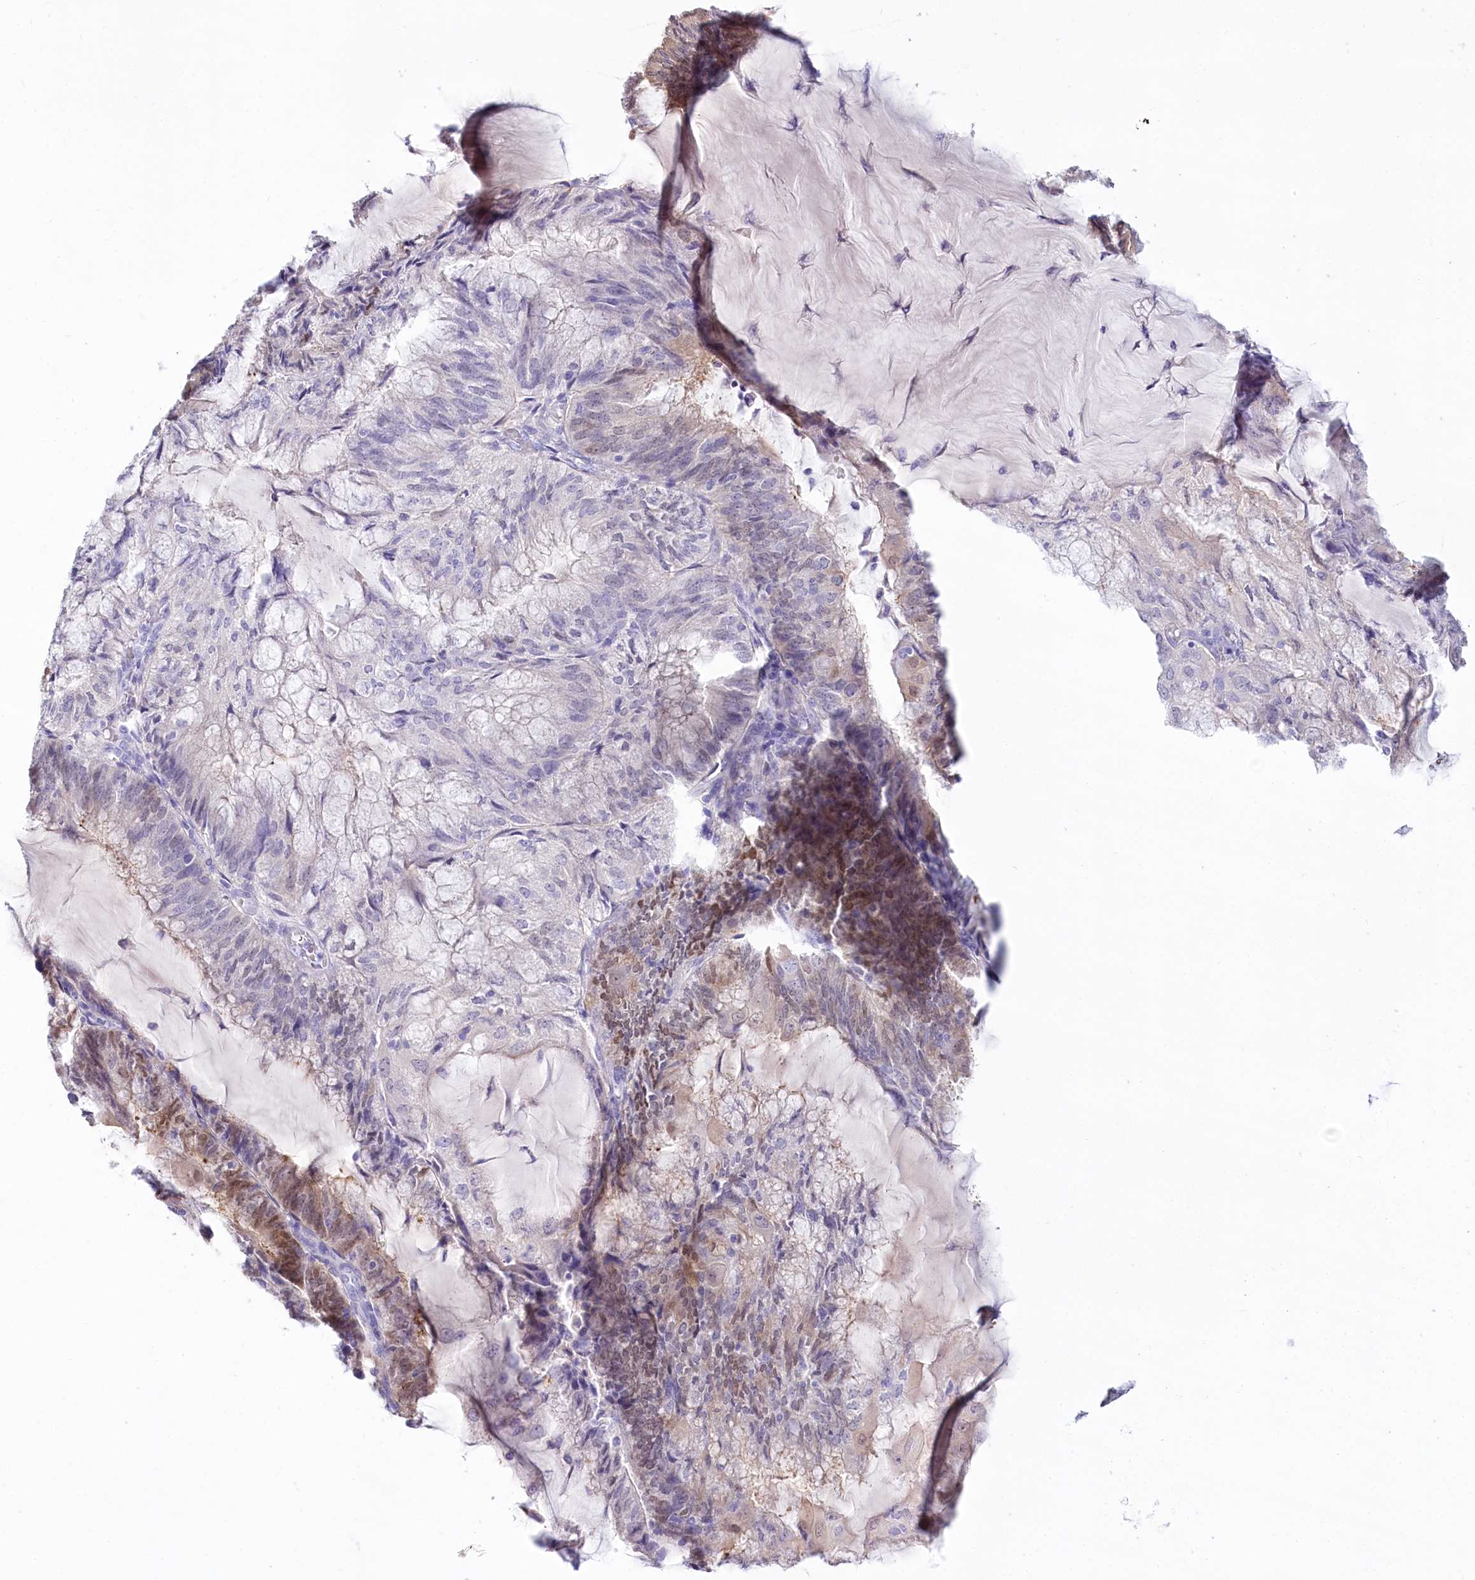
{"staining": {"intensity": "weak", "quantity": "<25%", "location": "cytoplasmic/membranous,nuclear"}, "tissue": "endometrial cancer", "cell_type": "Tumor cells", "image_type": "cancer", "snomed": [{"axis": "morphology", "description": "Adenocarcinoma, NOS"}, {"axis": "topography", "description": "Endometrium"}], "caption": "This photomicrograph is of endometrial cancer stained with immunohistochemistry to label a protein in brown with the nuclei are counter-stained blue. There is no positivity in tumor cells.", "gene": "PBLD", "patient": {"sex": "female", "age": 81}}